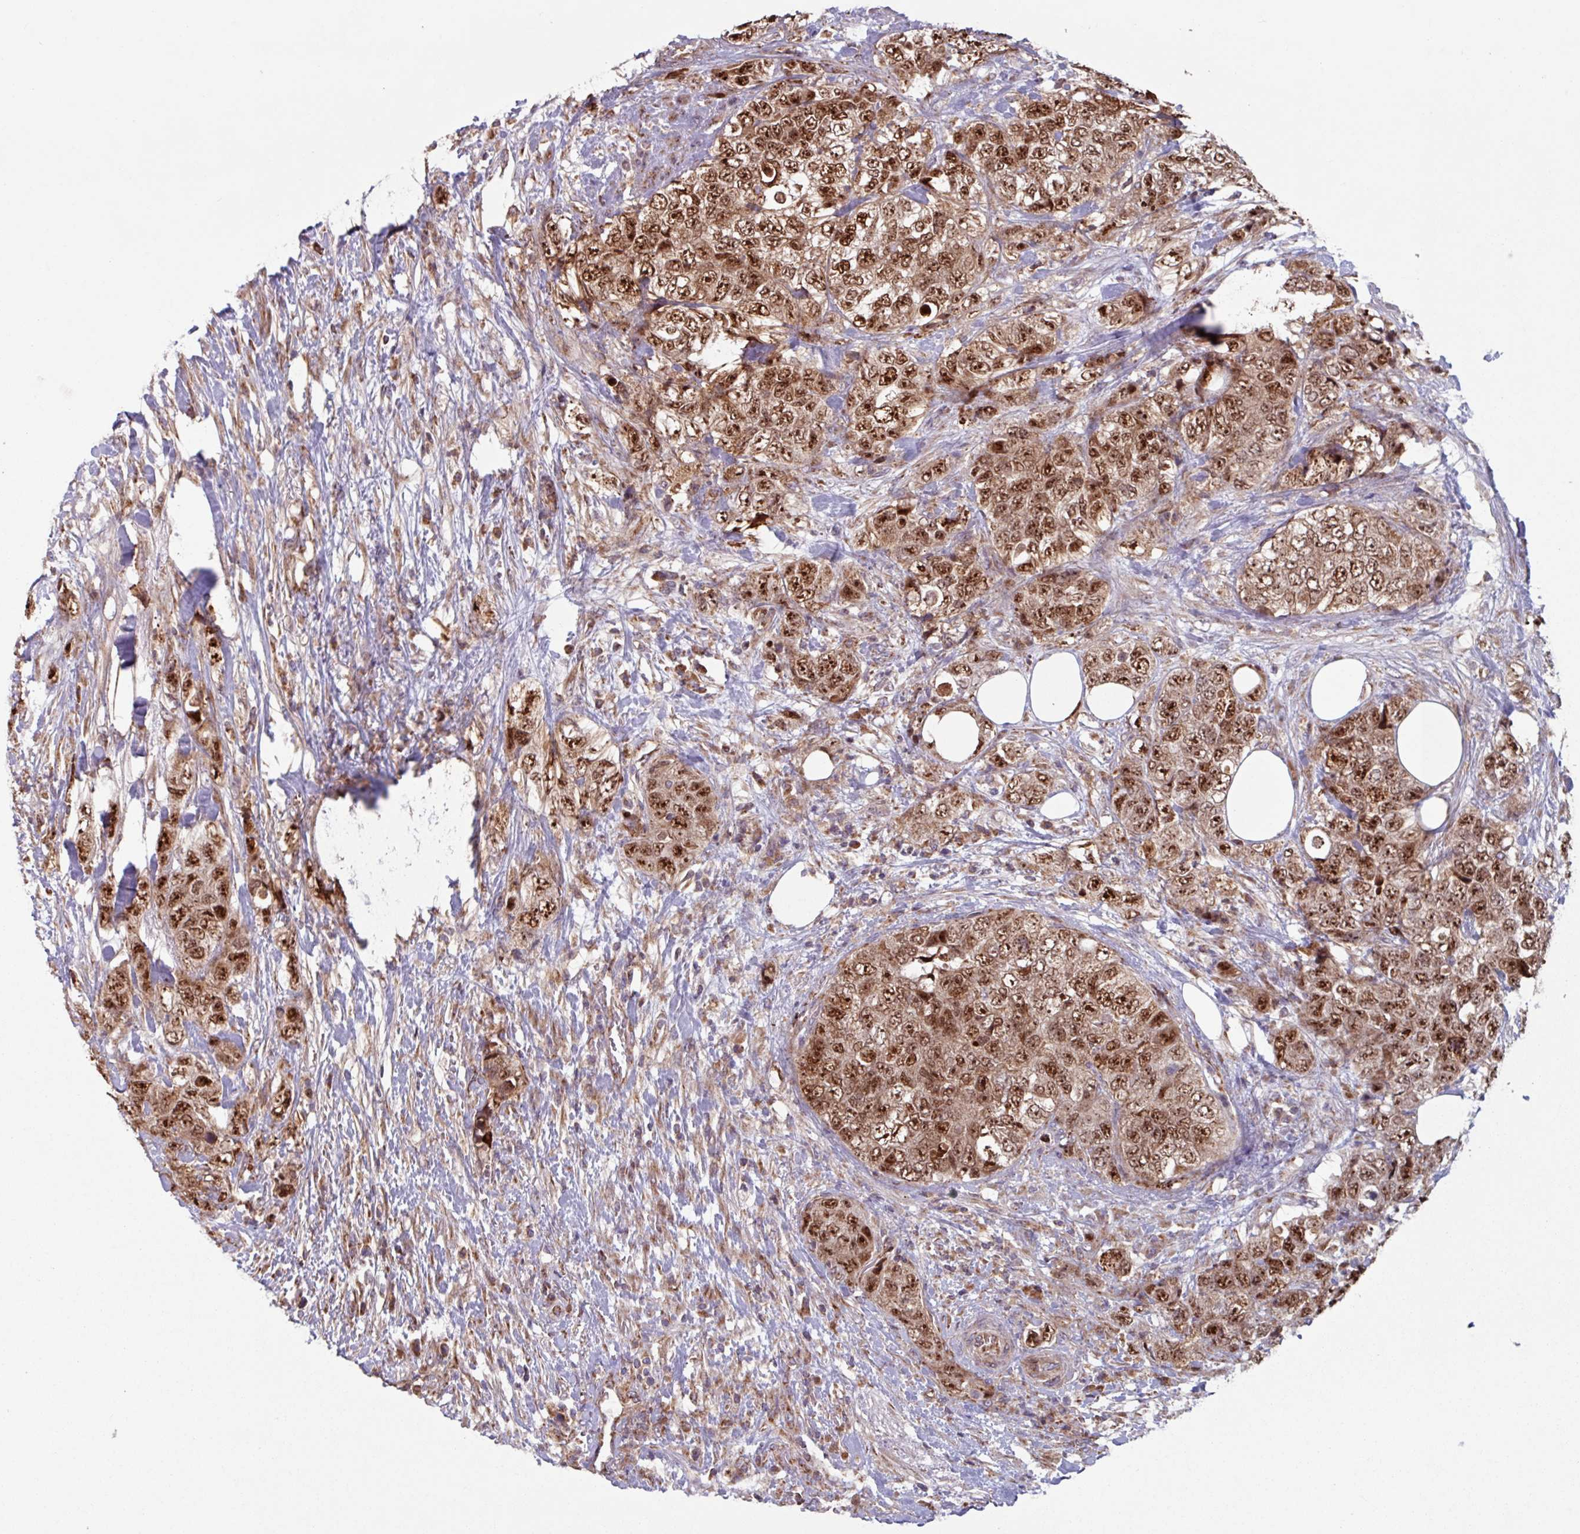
{"staining": {"intensity": "strong", "quantity": ">75%", "location": "cytoplasmic/membranous,nuclear"}, "tissue": "urothelial cancer", "cell_type": "Tumor cells", "image_type": "cancer", "snomed": [{"axis": "morphology", "description": "Urothelial carcinoma, High grade"}, {"axis": "topography", "description": "Urinary bladder"}], "caption": "Immunohistochemical staining of human urothelial cancer reveals high levels of strong cytoplasmic/membranous and nuclear protein positivity in about >75% of tumor cells.", "gene": "COX7C", "patient": {"sex": "female", "age": 78}}